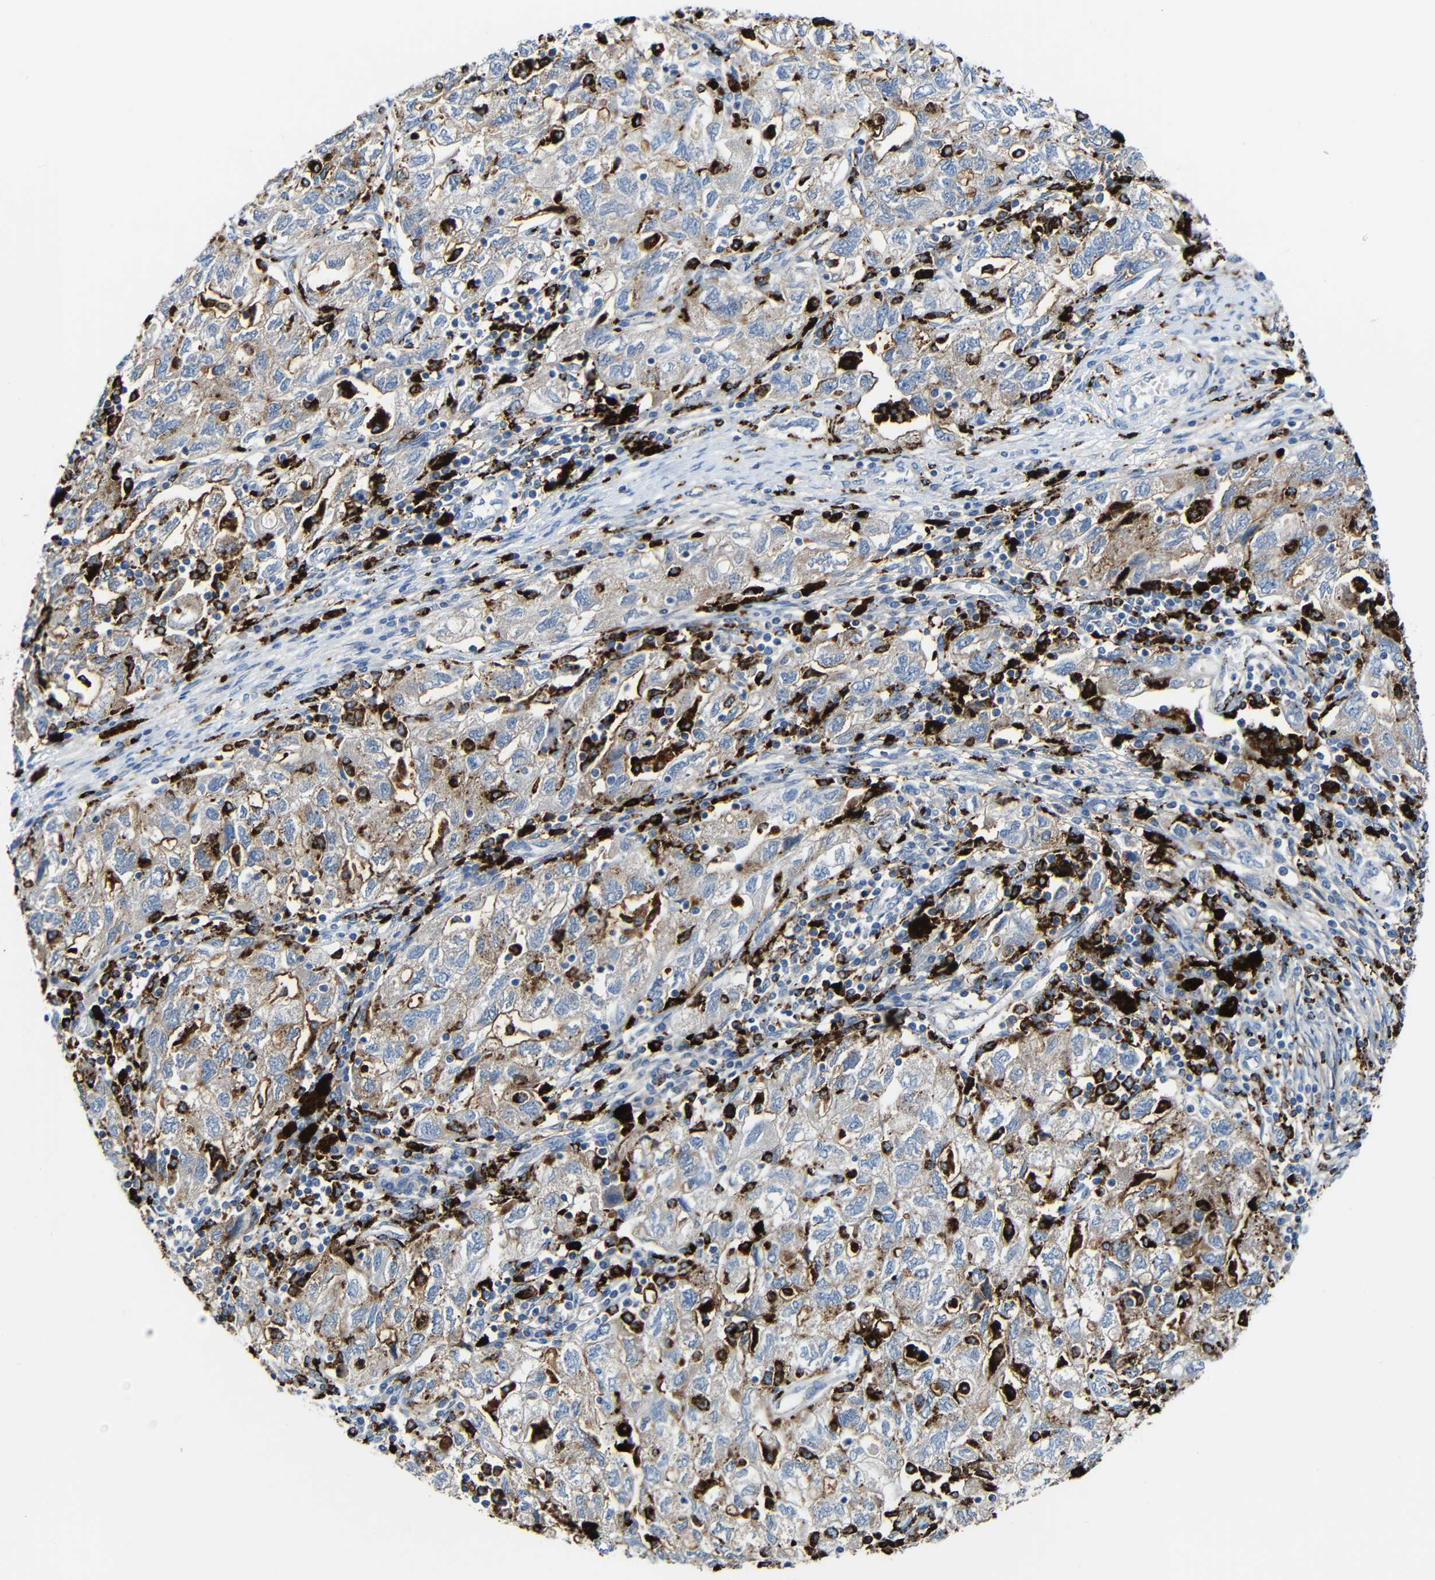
{"staining": {"intensity": "moderate", "quantity": ">75%", "location": "cytoplasmic/membranous"}, "tissue": "ovarian cancer", "cell_type": "Tumor cells", "image_type": "cancer", "snomed": [{"axis": "morphology", "description": "Carcinoma, NOS"}, {"axis": "morphology", "description": "Cystadenocarcinoma, serous, NOS"}, {"axis": "topography", "description": "Ovary"}], "caption": "Ovarian cancer (serous cystadenocarcinoma) tissue shows moderate cytoplasmic/membranous staining in about >75% of tumor cells, visualized by immunohistochemistry. Nuclei are stained in blue.", "gene": "HLA-DMA", "patient": {"sex": "female", "age": 69}}